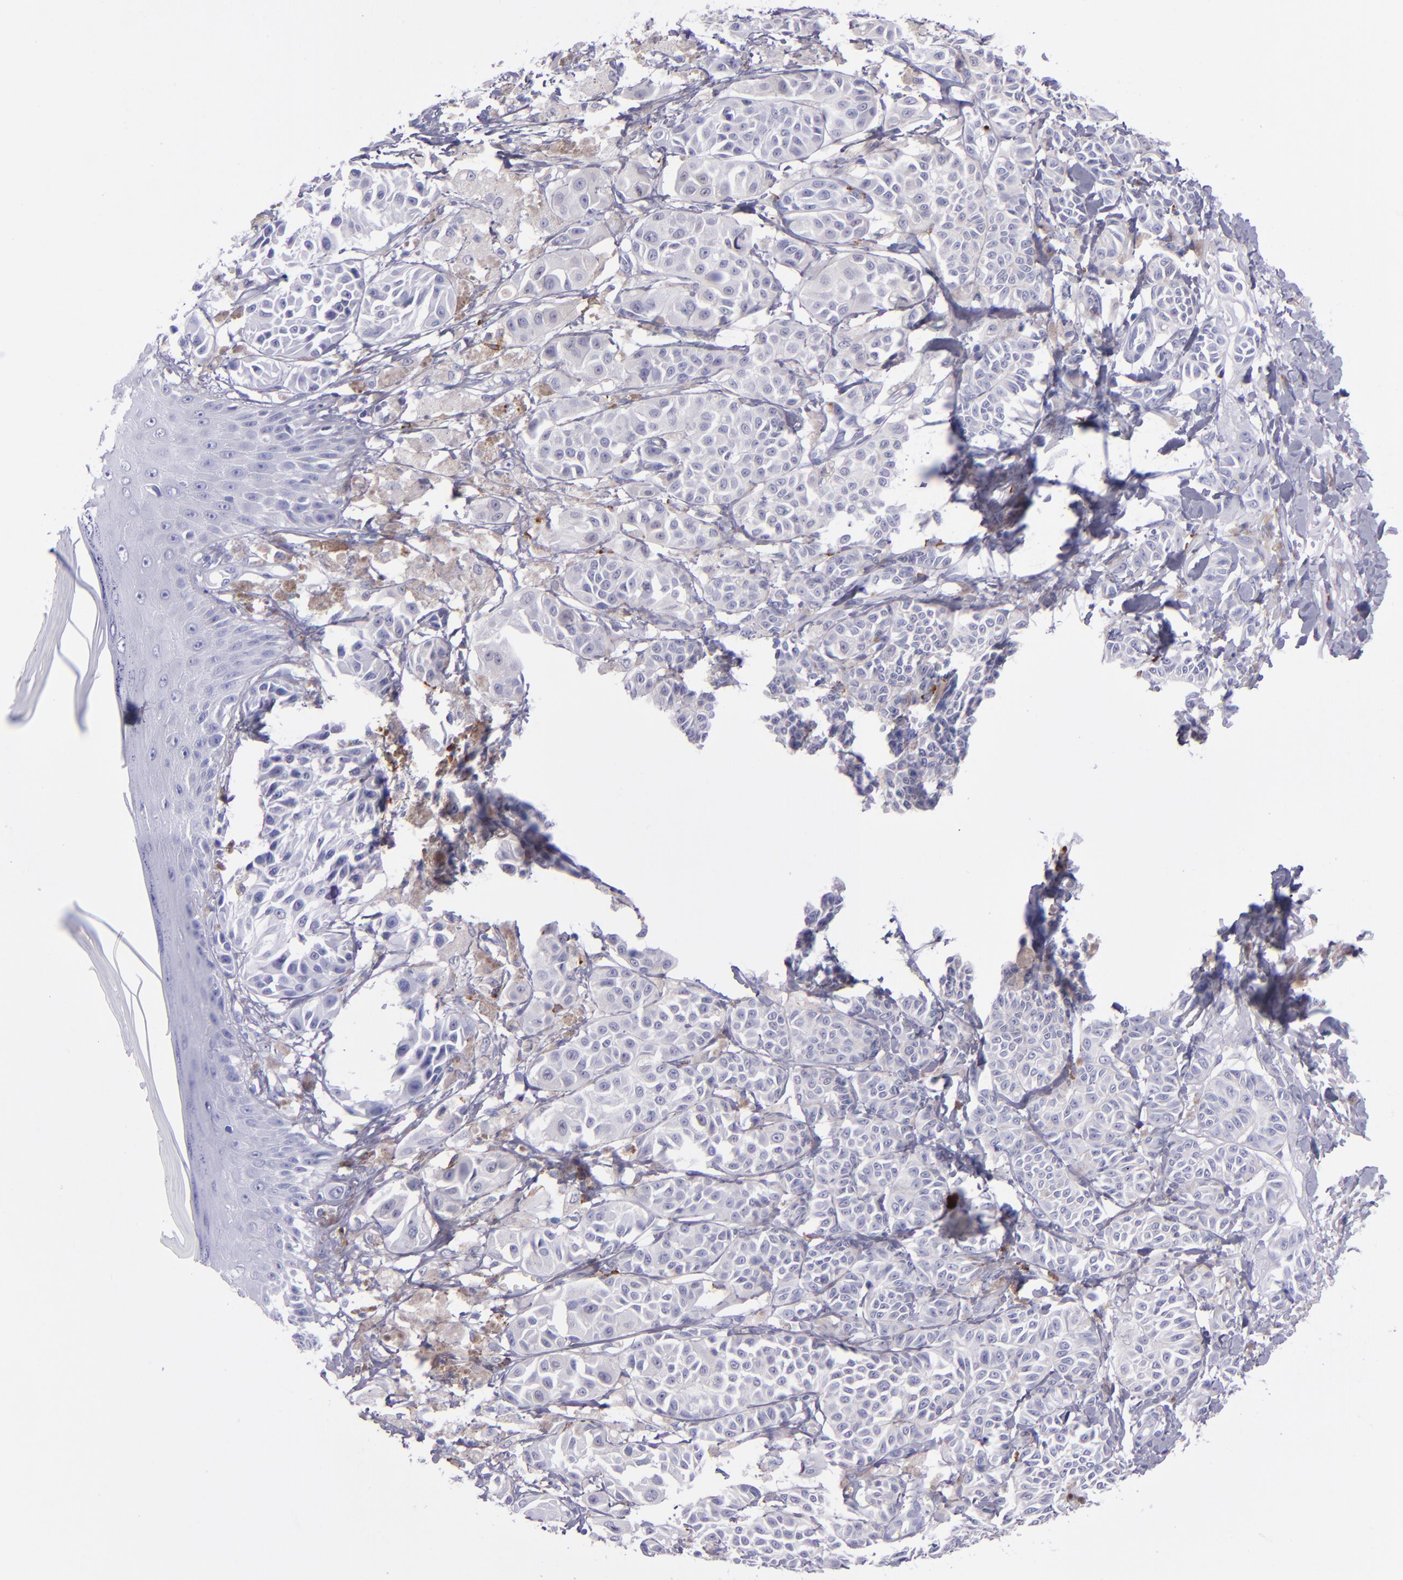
{"staining": {"intensity": "weak", "quantity": "<25%", "location": "cytoplasmic/membranous"}, "tissue": "melanoma", "cell_type": "Tumor cells", "image_type": "cancer", "snomed": [{"axis": "morphology", "description": "Malignant melanoma, NOS"}, {"axis": "topography", "description": "Skin"}], "caption": "DAB (3,3'-diaminobenzidine) immunohistochemical staining of malignant melanoma shows no significant staining in tumor cells. (Stains: DAB (3,3'-diaminobenzidine) immunohistochemistry (IHC) with hematoxylin counter stain, Microscopy: brightfield microscopy at high magnification).", "gene": "CR1", "patient": {"sex": "male", "age": 76}}